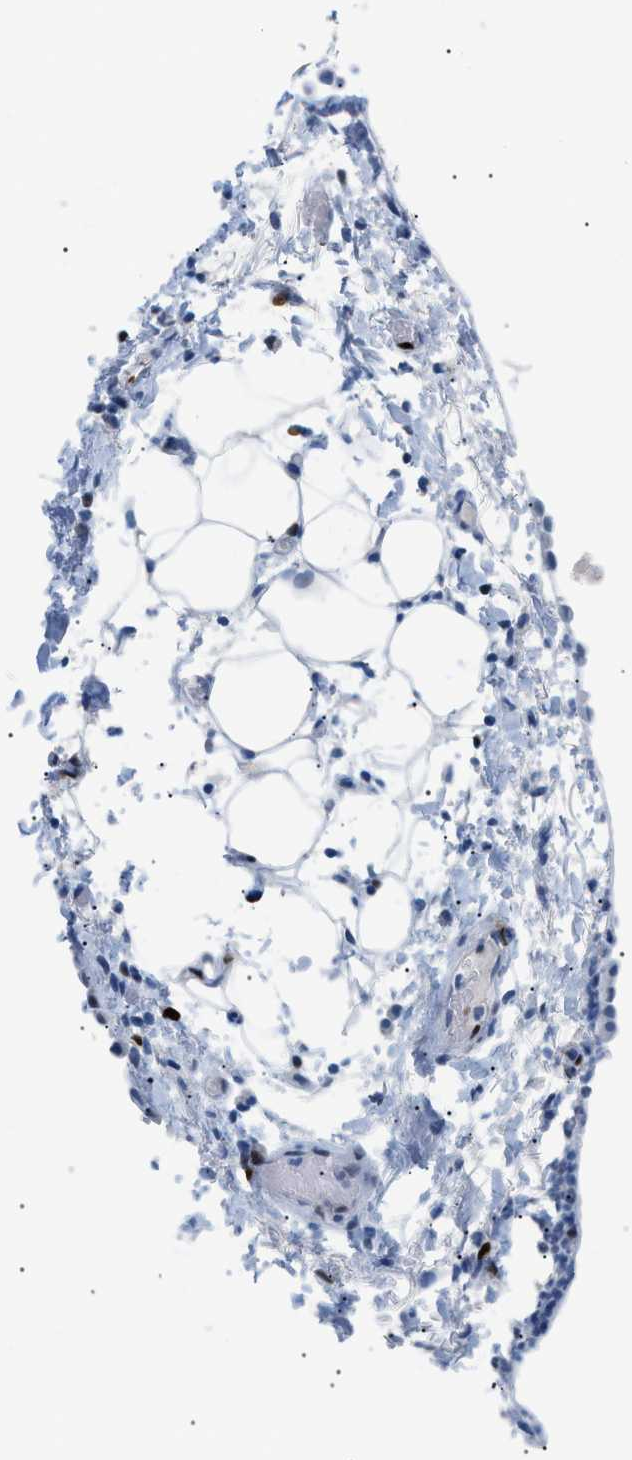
{"staining": {"intensity": "negative", "quantity": "none", "location": "none"}, "tissue": "adipose tissue", "cell_type": "Adipocytes", "image_type": "normal", "snomed": [{"axis": "morphology", "description": "Normal tissue, NOS"}, {"axis": "topography", "description": "Cartilage tissue"}, {"axis": "topography", "description": "Bronchus"}], "caption": "Protein analysis of benign adipose tissue displays no significant positivity in adipocytes. Nuclei are stained in blue.", "gene": "MCM7", "patient": {"sex": "female", "age": 73}}